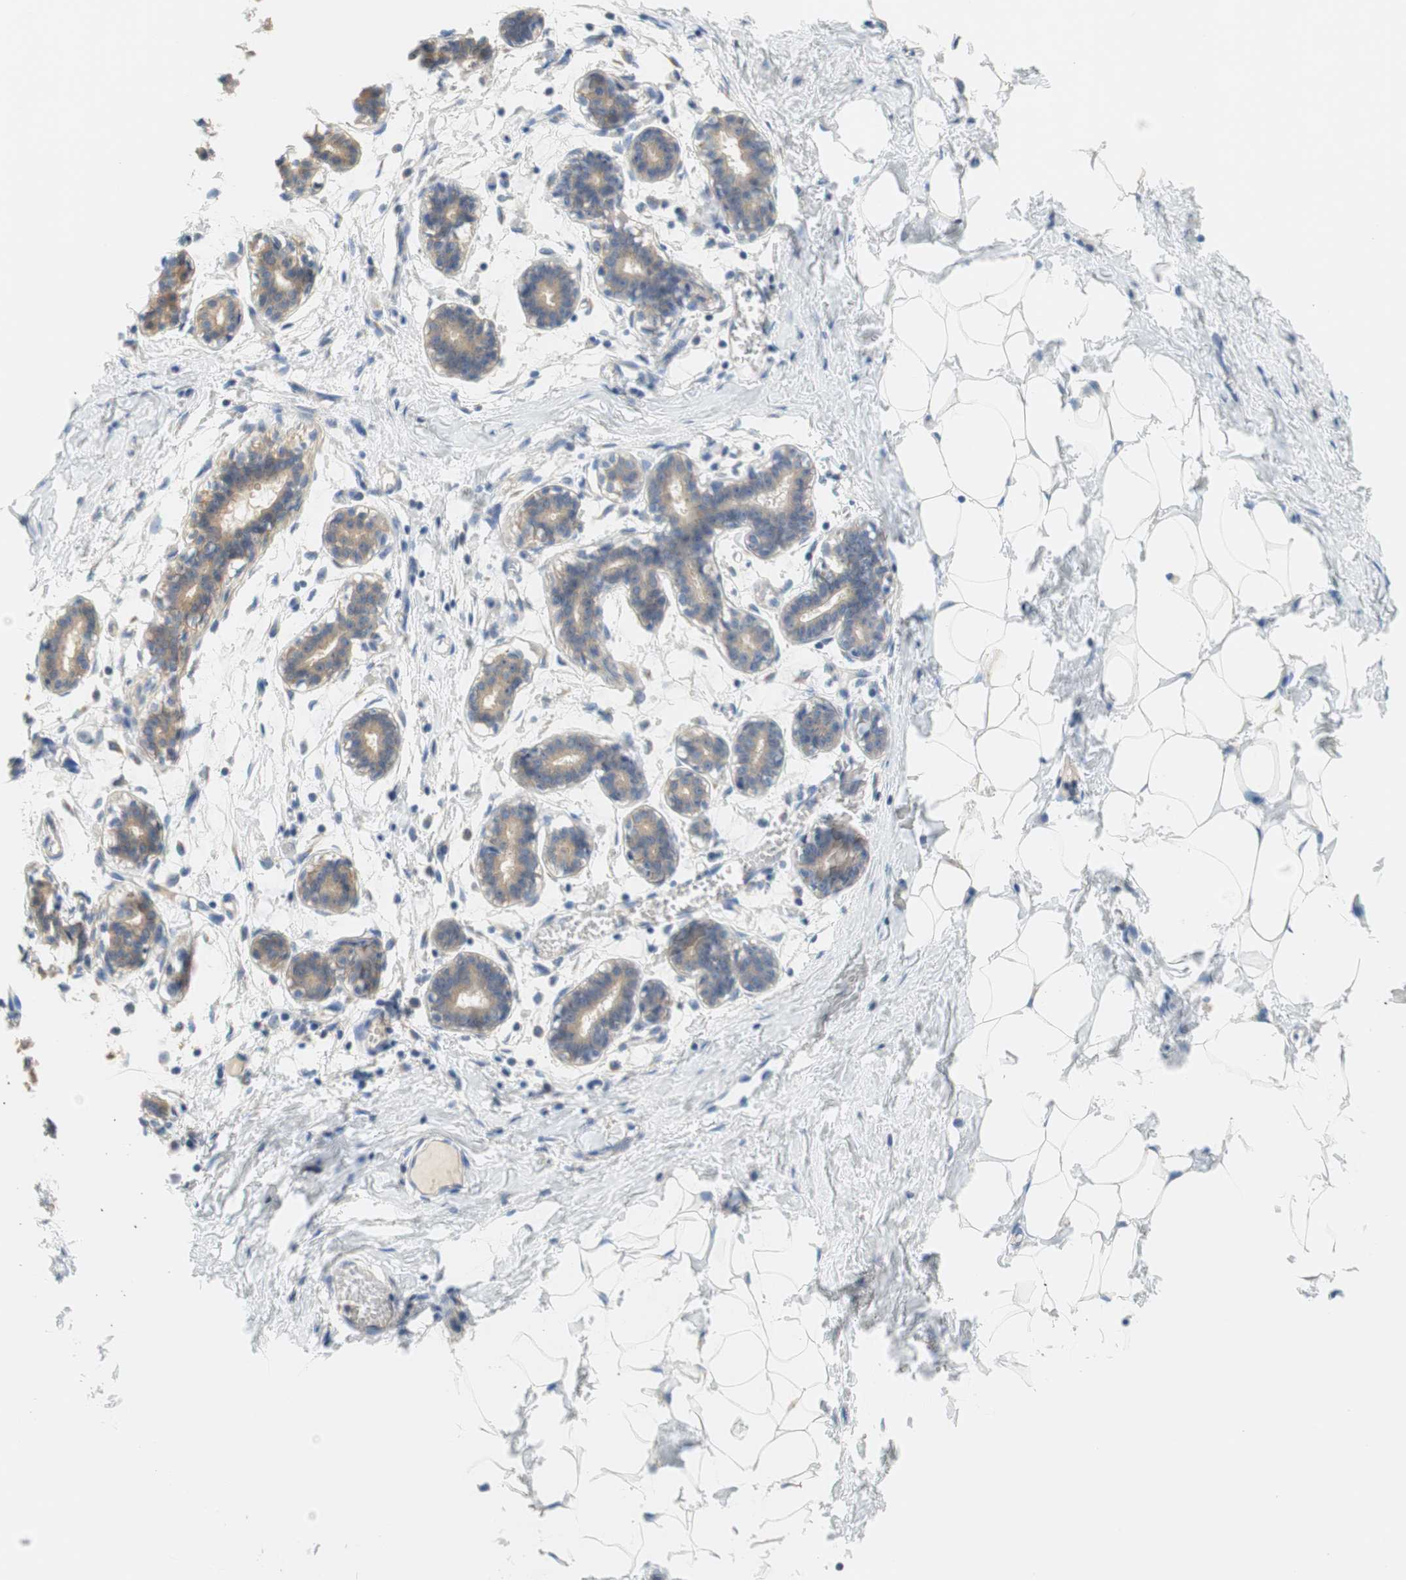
{"staining": {"intensity": "negative", "quantity": "none", "location": "none"}, "tissue": "breast", "cell_type": "Adipocytes", "image_type": "normal", "snomed": [{"axis": "morphology", "description": "Normal tissue, NOS"}, {"axis": "topography", "description": "Breast"}], "caption": "This is a image of IHC staining of unremarkable breast, which shows no staining in adipocytes.", "gene": "GLUL", "patient": {"sex": "female", "age": 27}}